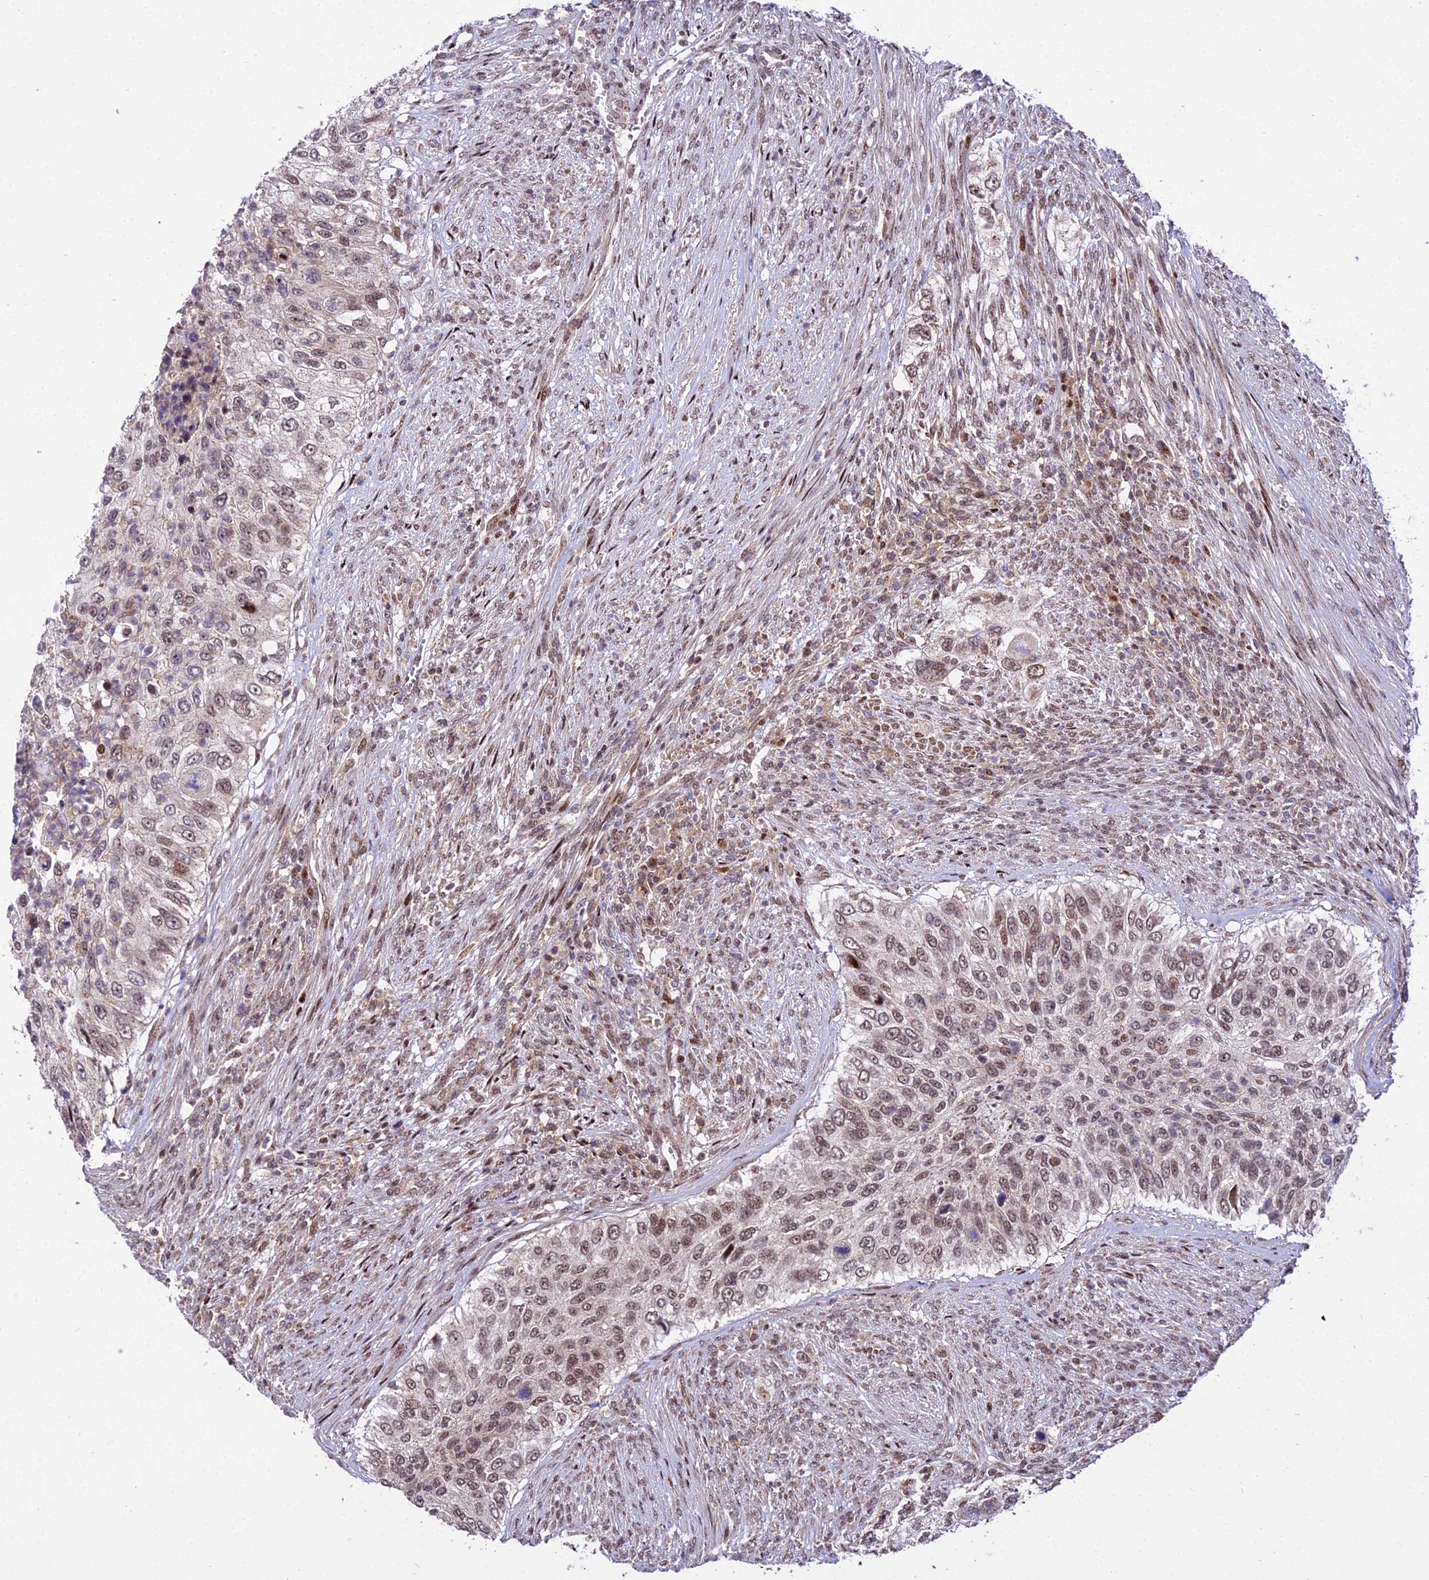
{"staining": {"intensity": "moderate", "quantity": ">75%", "location": "nuclear"}, "tissue": "urothelial cancer", "cell_type": "Tumor cells", "image_type": "cancer", "snomed": [{"axis": "morphology", "description": "Urothelial carcinoma, High grade"}, {"axis": "topography", "description": "Urinary bladder"}], "caption": "Tumor cells exhibit medium levels of moderate nuclear expression in about >75% of cells in high-grade urothelial carcinoma. (Stains: DAB (3,3'-diaminobenzidine) in brown, nuclei in blue, Microscopy: brightfield microscopy at high magnification).", "gene": "CIB3", "patient": {"sex": "female", "age": 60}}